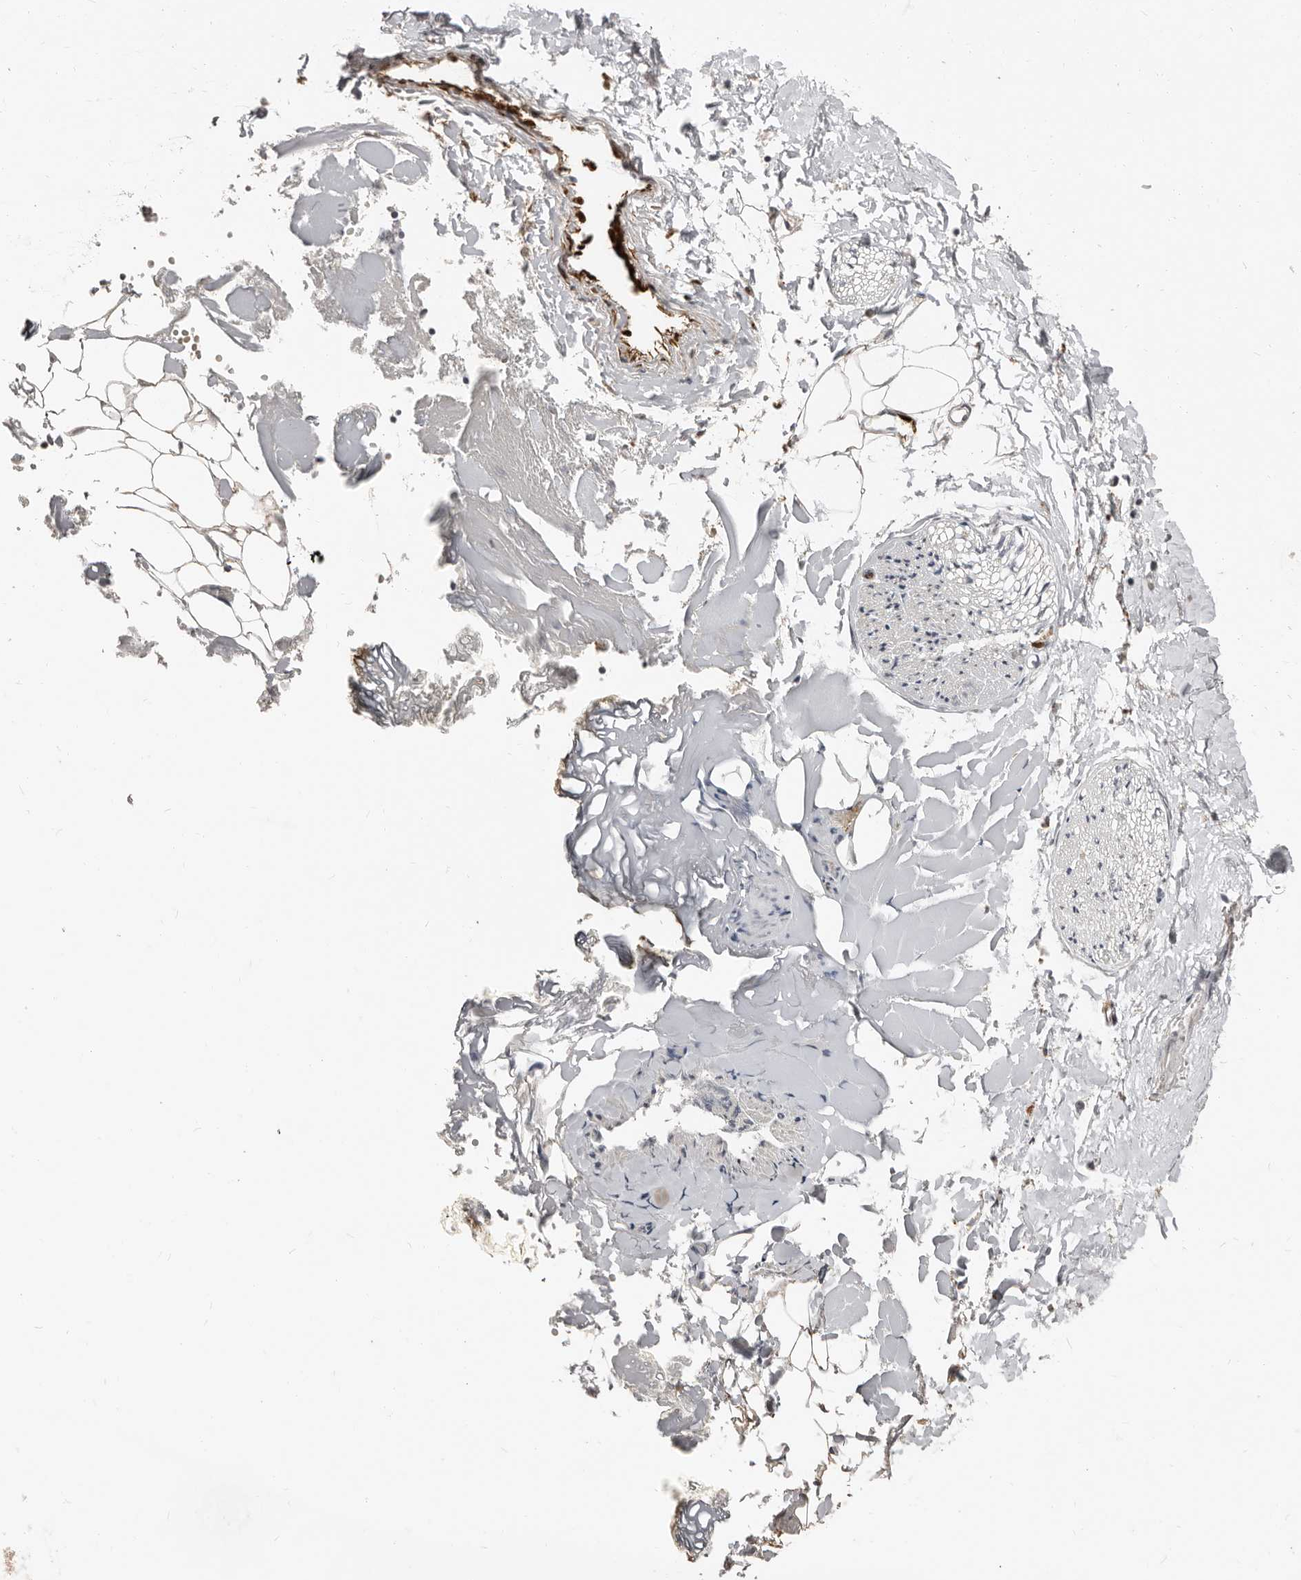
{"staining": {"intensity": "weak", "quantity": ">75%", "location": "cytoplasmic/membranous,nuclear"}, "tissue": "adipose tissue", "cell_type": "Adipocytes", "image_type": "normal", "snomed": [{"axis": "morphology", "description": "Normal tissue, NOS"}, {"axis": "morphology", "description": "Adenocarcinoma, NOS"}, {"axis": "topography", "description": "Smooth muscle"}, {"axis": "topography", "description": "Colon"}], "caption": "The image demonstrates a brown stain indicating the presence of a protein in the cytoplasmic/membranous,nuclear of adipocytes in adipose tissue.", "gene": "APOL6", "patient": {"sex": "male", "age": 14}}